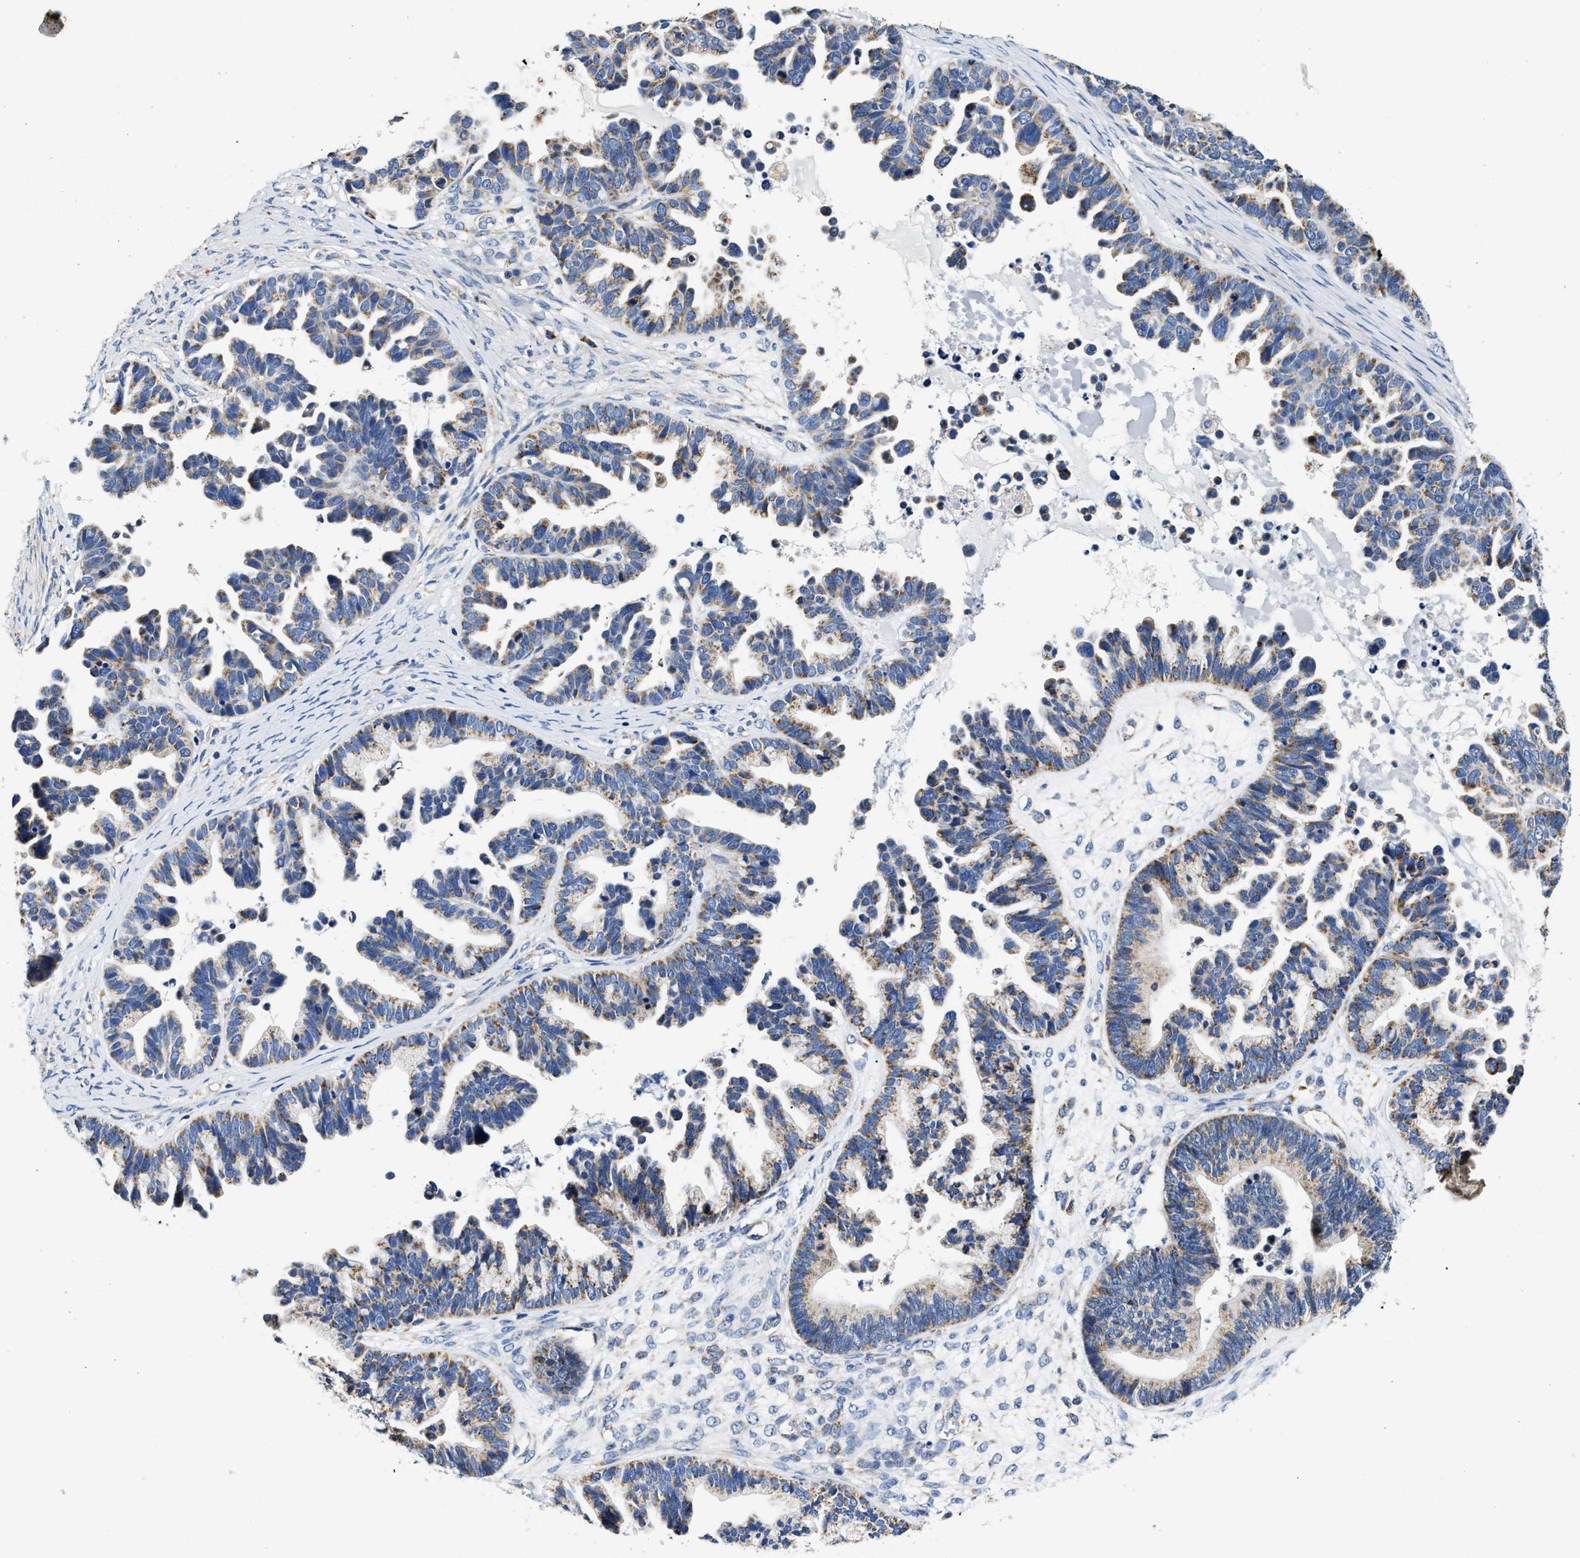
{"staining": {"intensity": "moderate", "quantity": "25%-75%", "location": "cytoplasmic/membranous"}, "tissue": "ovarian cancer", "cell_type": "Tumor cells", "image_type": "cancer", "snomed": [{"axis": "morphology", "description": "Cystadenocarcinoma, serous, NOS"}, {"axis": "topography", "description": "Ovary"}], "caption": "The histopathology image demonstrates a brown stain indicating the presence of a protein in the cytoplasmic/membranous of tumor cells in ovarian cancer (serous cystadenocarcinoma).", "gene": "ACADVL", "patient": {"sex": "female", "age": 56}}